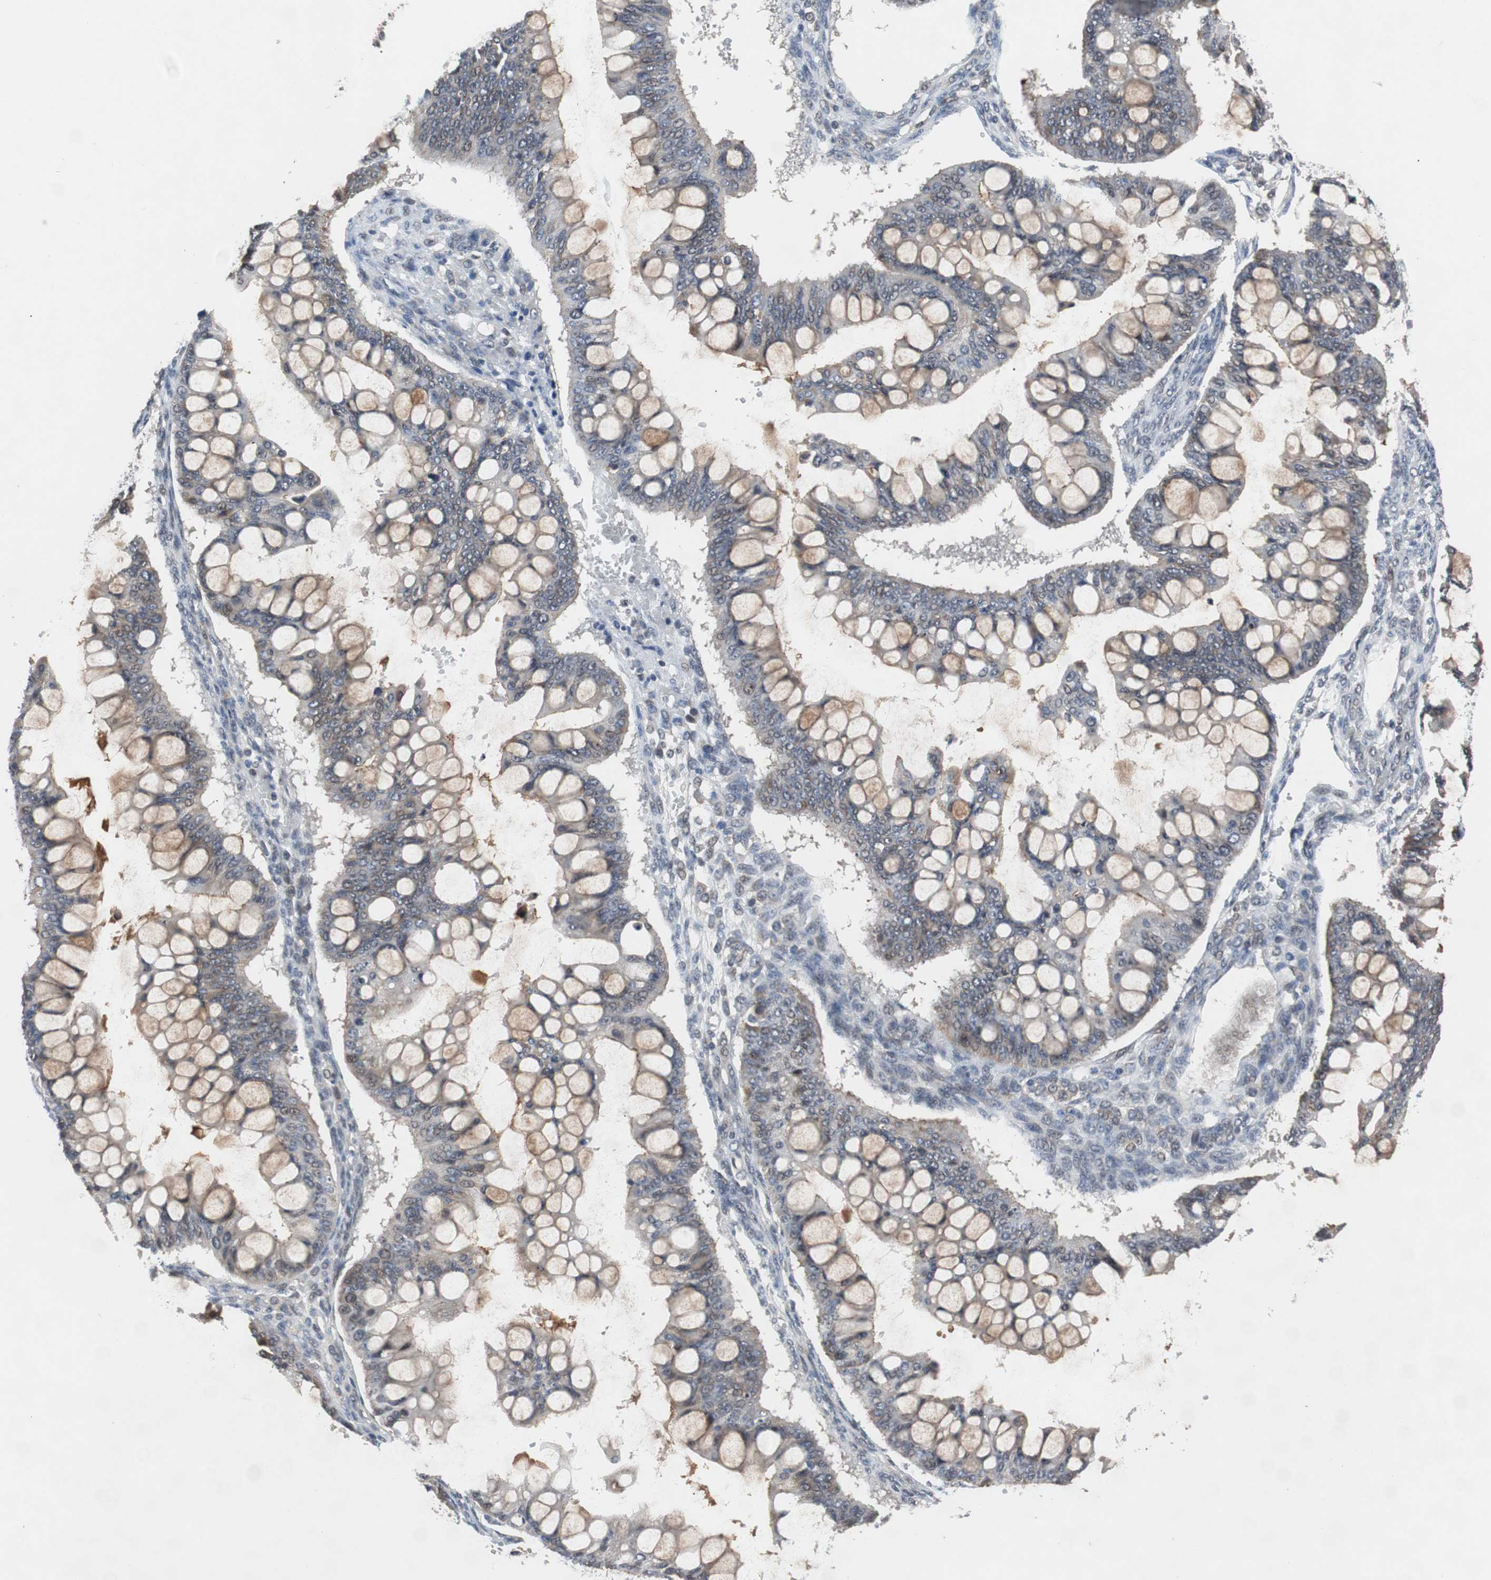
{"staining": {"intensity": "moderate", "quantity": "25%-75%", "location": "cytoplasmic/membranous"}, "tissue": "ovarian cancer", "cell_type": "Tumor cells", "image_type": "cancer", "snomed": [{"axis": "morphology", "description": "Cystadenocarcinoma, mucinous, NOS"}, {"axis": "topography", "description": "Ovary"}], "caption": "A micrograph showing moderate cytoplasmic/membranous expression in approximately 25%-75% of tumor cells in ovarian mucinous cystadenocarcinoma, as visualized by brown immunohistochemical staining.", "gene": "TP63", "patient": {"sex": "female", "age": 73}}